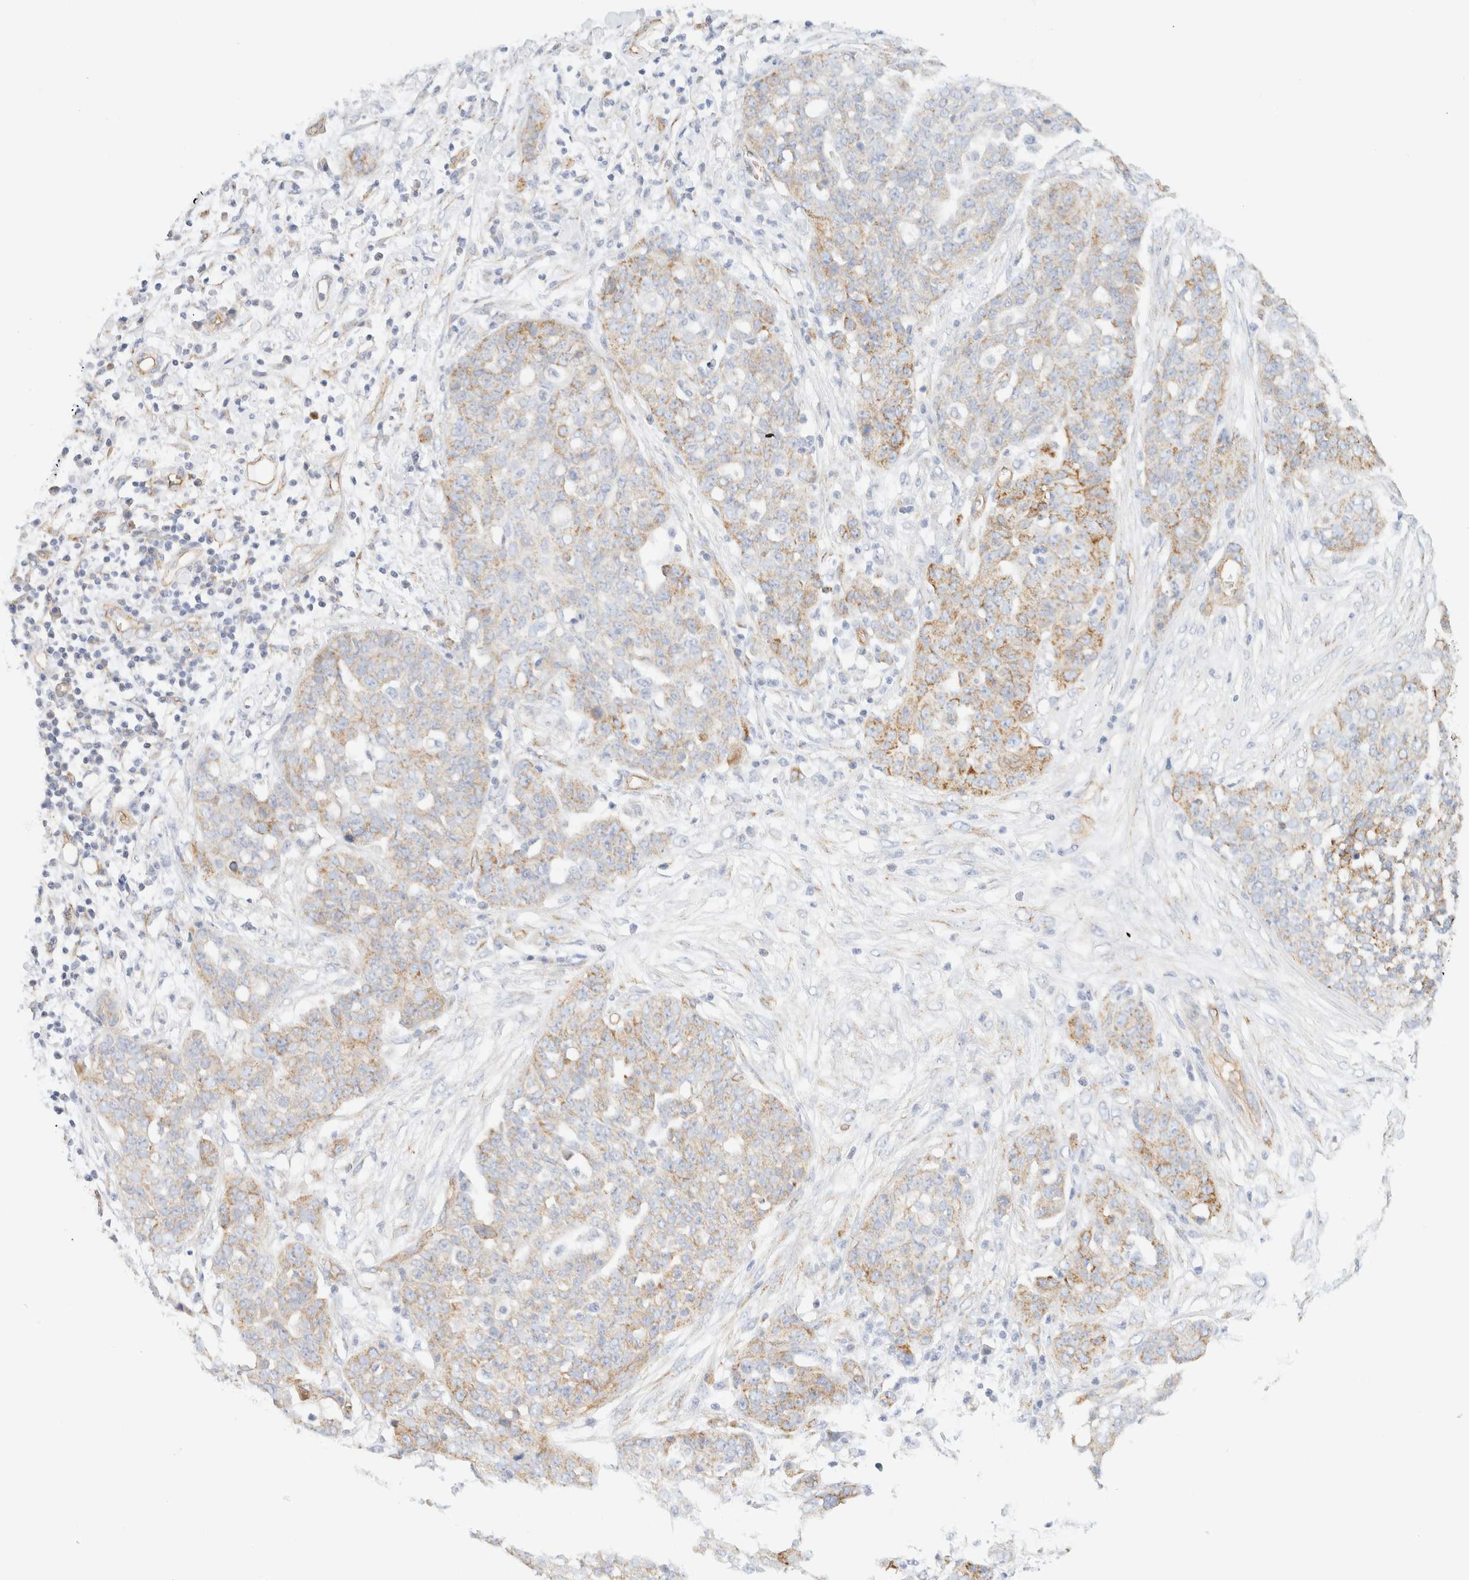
{"staining": {"intensity": "moderate", "quantity": "<25%", "location": "cytoplasmic/membranous"}, "tissue": "ovarian cancer", "cell_type": "Tumor cells", "image_type": "cancer", "snomed": [{"axis": "morphology", "description": "Cystadenocarcinoma, serous, NOS"}, {"axis": "topography", "description": "Soft tissue"}, {"axis": "topography", "description": "Ovary"}], "caption": "Immunohistochemical staining of ovarian cancer exhibits moderate cytoplasmic/membranous protein expression in approximately <25% of tumor cells.", "gene": "CYB5R4", "patient": {"sex": "female", "age": 57}}